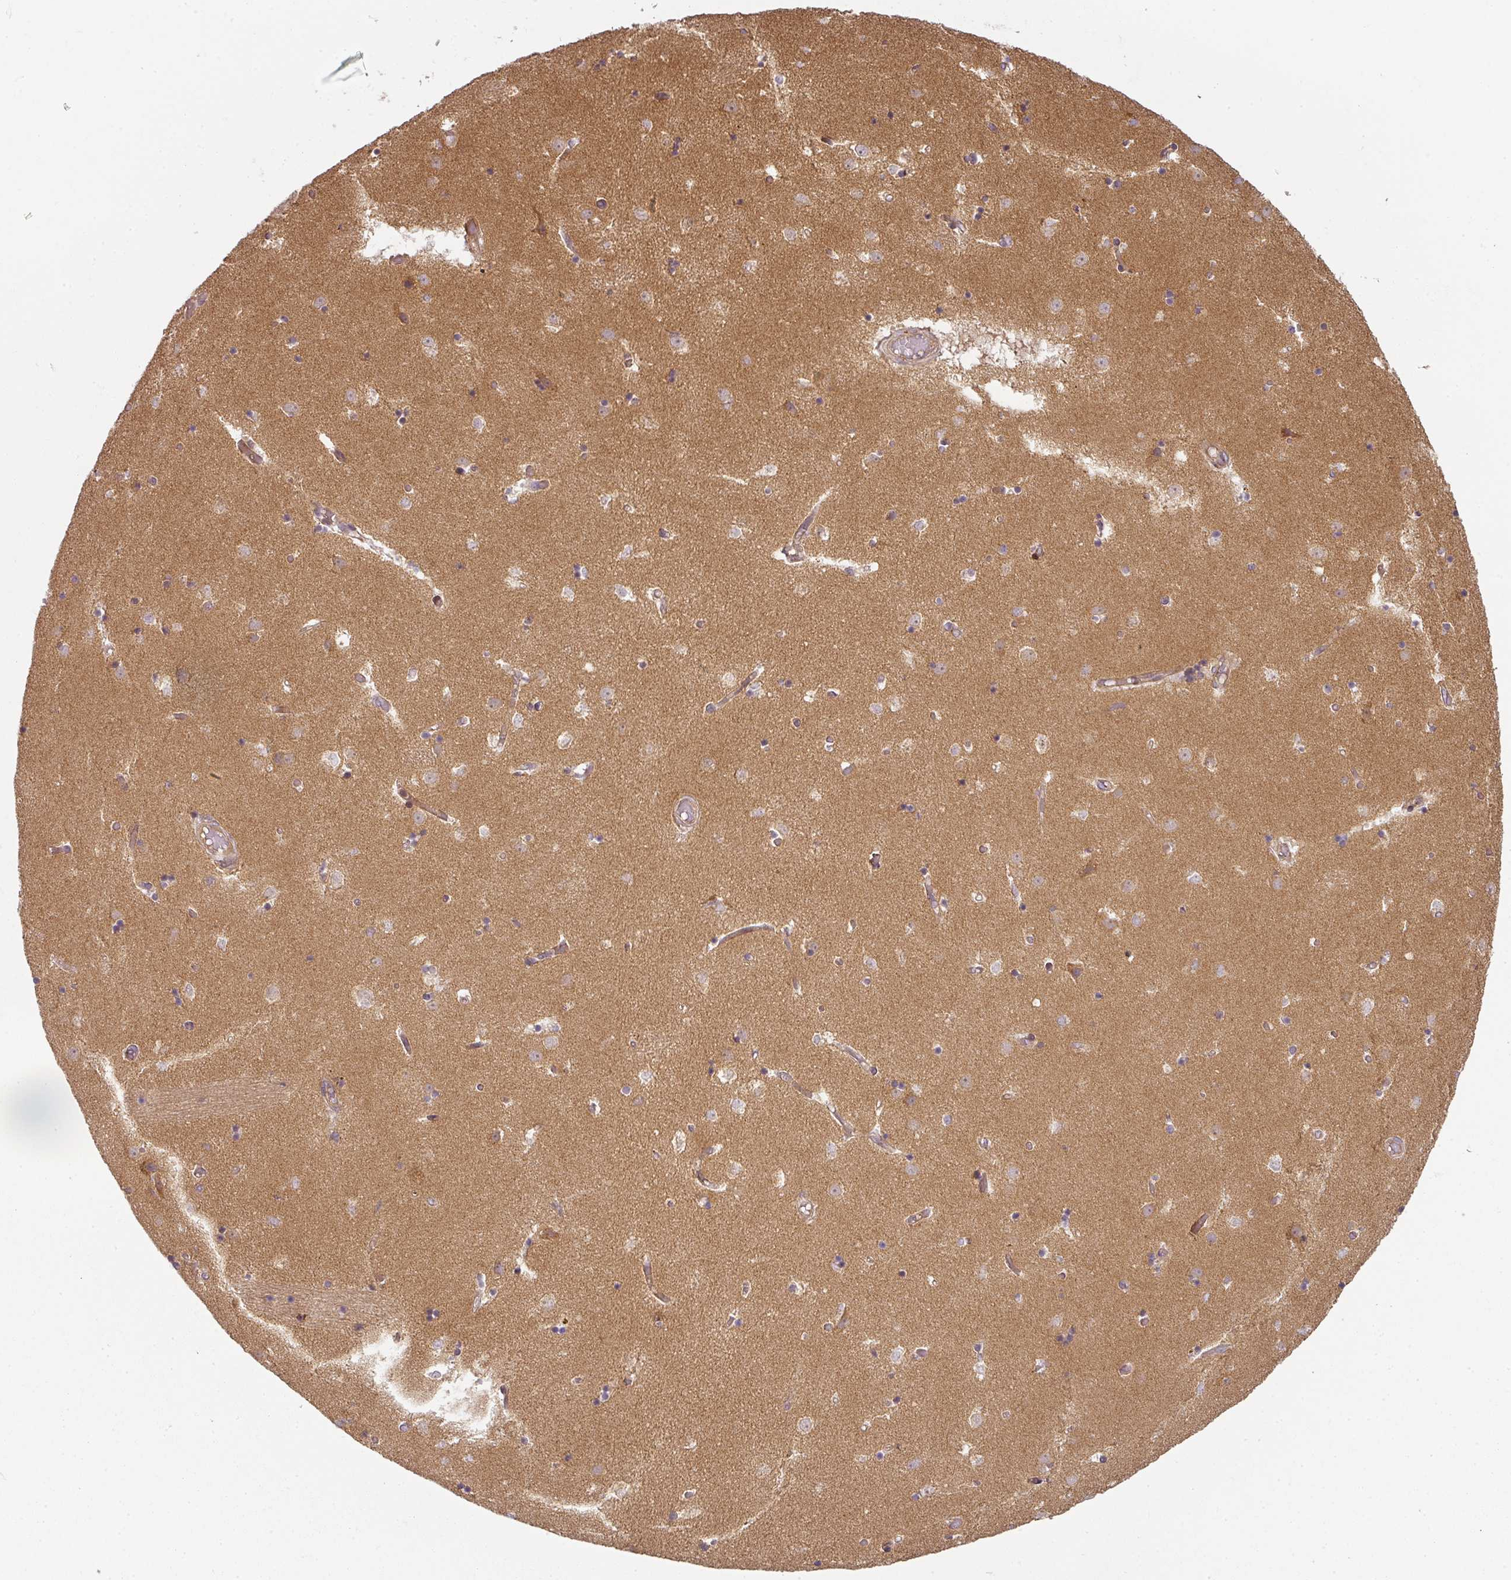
{"staining": {"intensity": "weak", "quantity": "<25%", "location": "cytoplasmic/membranous"}, "tissue": "caudate", "cell_type": "Glial cells", "image_type": "normal", "snomed": [{"axis": "morphology", "description": "Normal tissue, NOS"}, {"axis": "topography", "description": "Lateral ventricle wall"}], "caption": "Caudate was stained to show a protein in brown. There is no significant expression in glial cells. The staining is performed using DAB brown chromogen with nuclei counter-stained in using hematoxylin.", "gene": "CNOT1", "patient": {"sex": "female", "age": 52}}